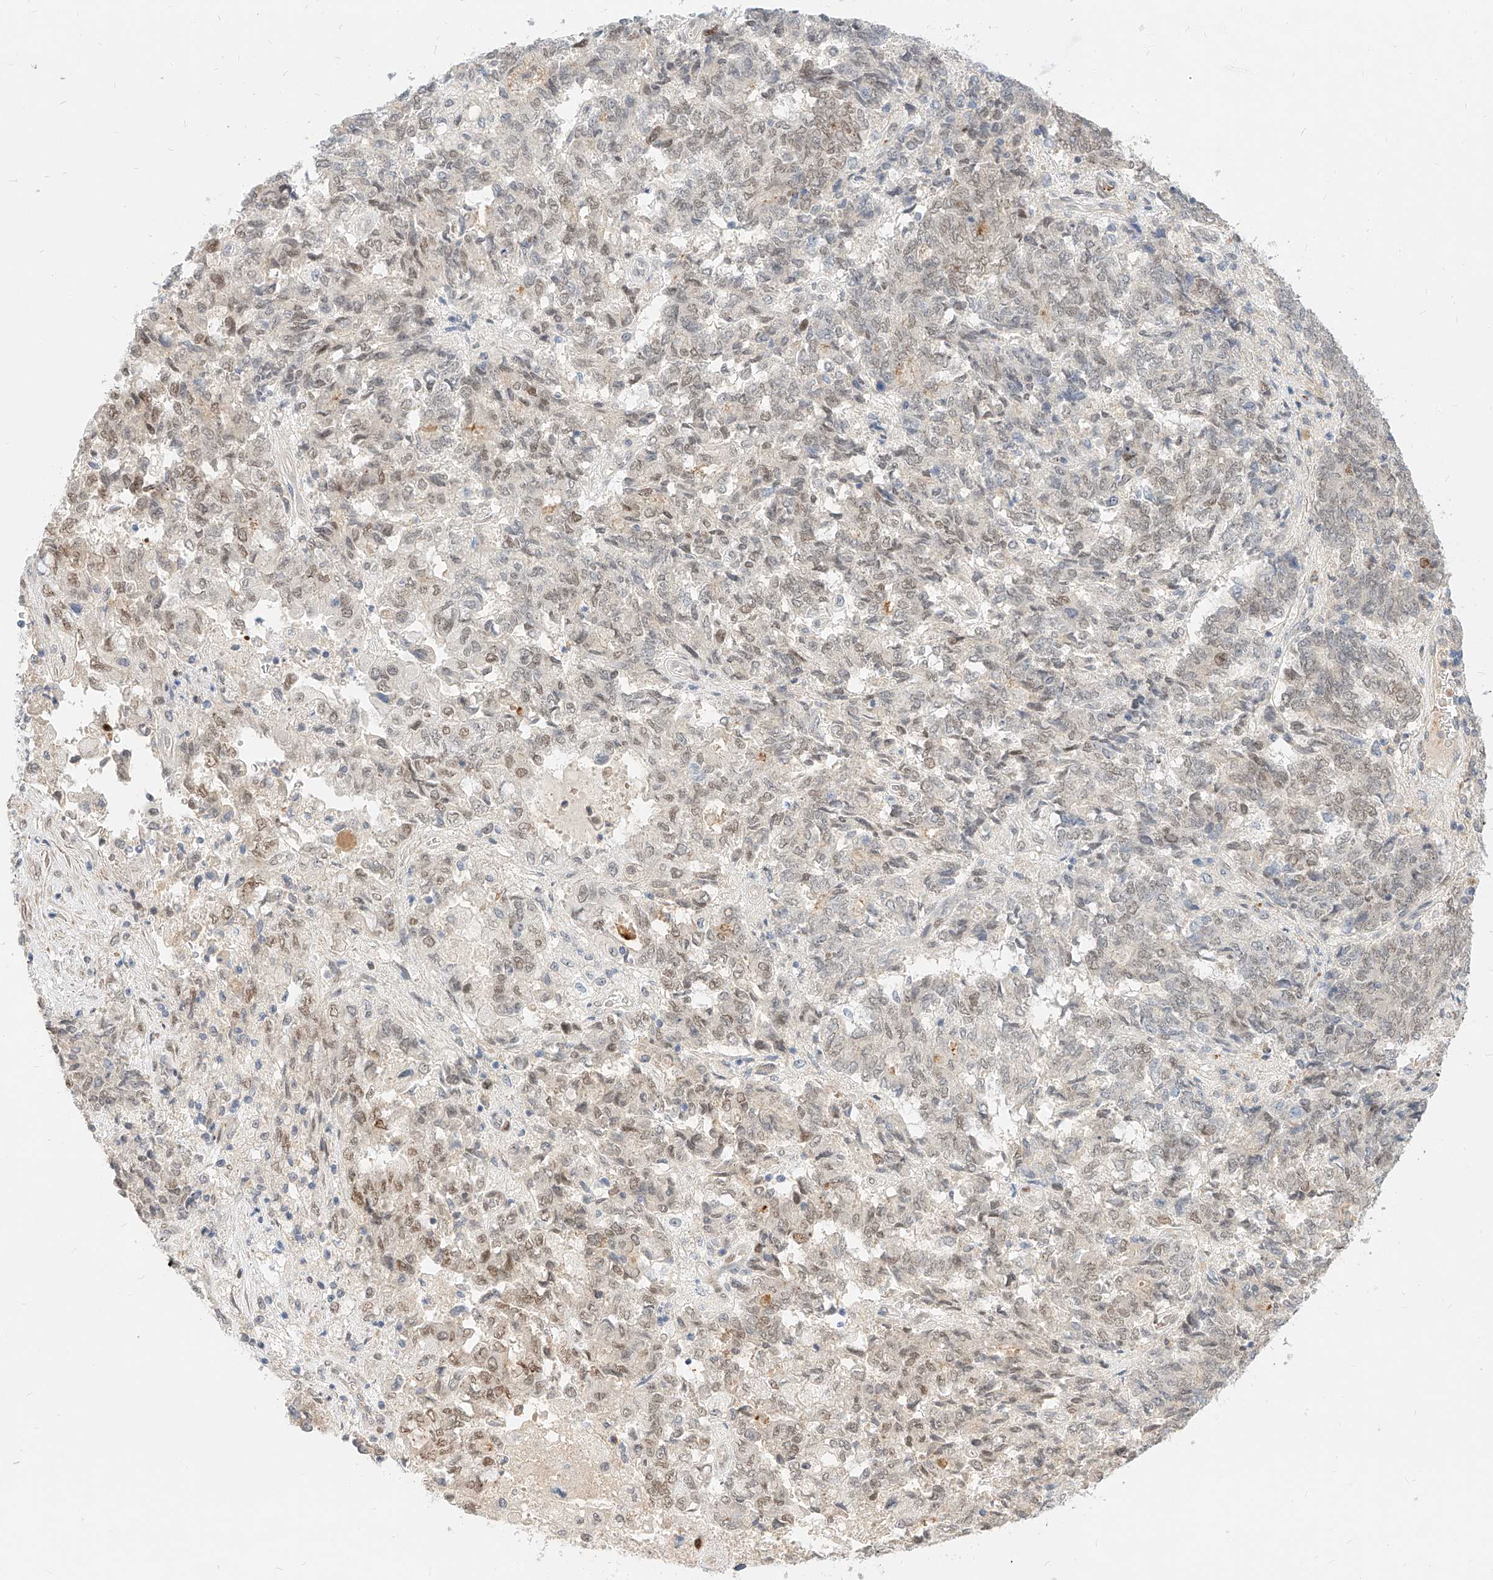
{"staining": {"intensity": "weak", "quantity": "25%-75%", "location": "nuclear"}, "tissue": "endometrial cancer", "cell_type": "Tumor cells", "image_type": "cancer", "snomed": [{"axis": "morphology", "description": "Adenocarcinoma, NOS"}, {"axis": "topography", "description": "Endometrium"}], "caption": "A brown stain shows weak nuclear positivity of a protein in human adenocarcinoma (endometrial) tumor cells.", "gene": "CBX8", "patient": {"sex": "female", "age": 80}}